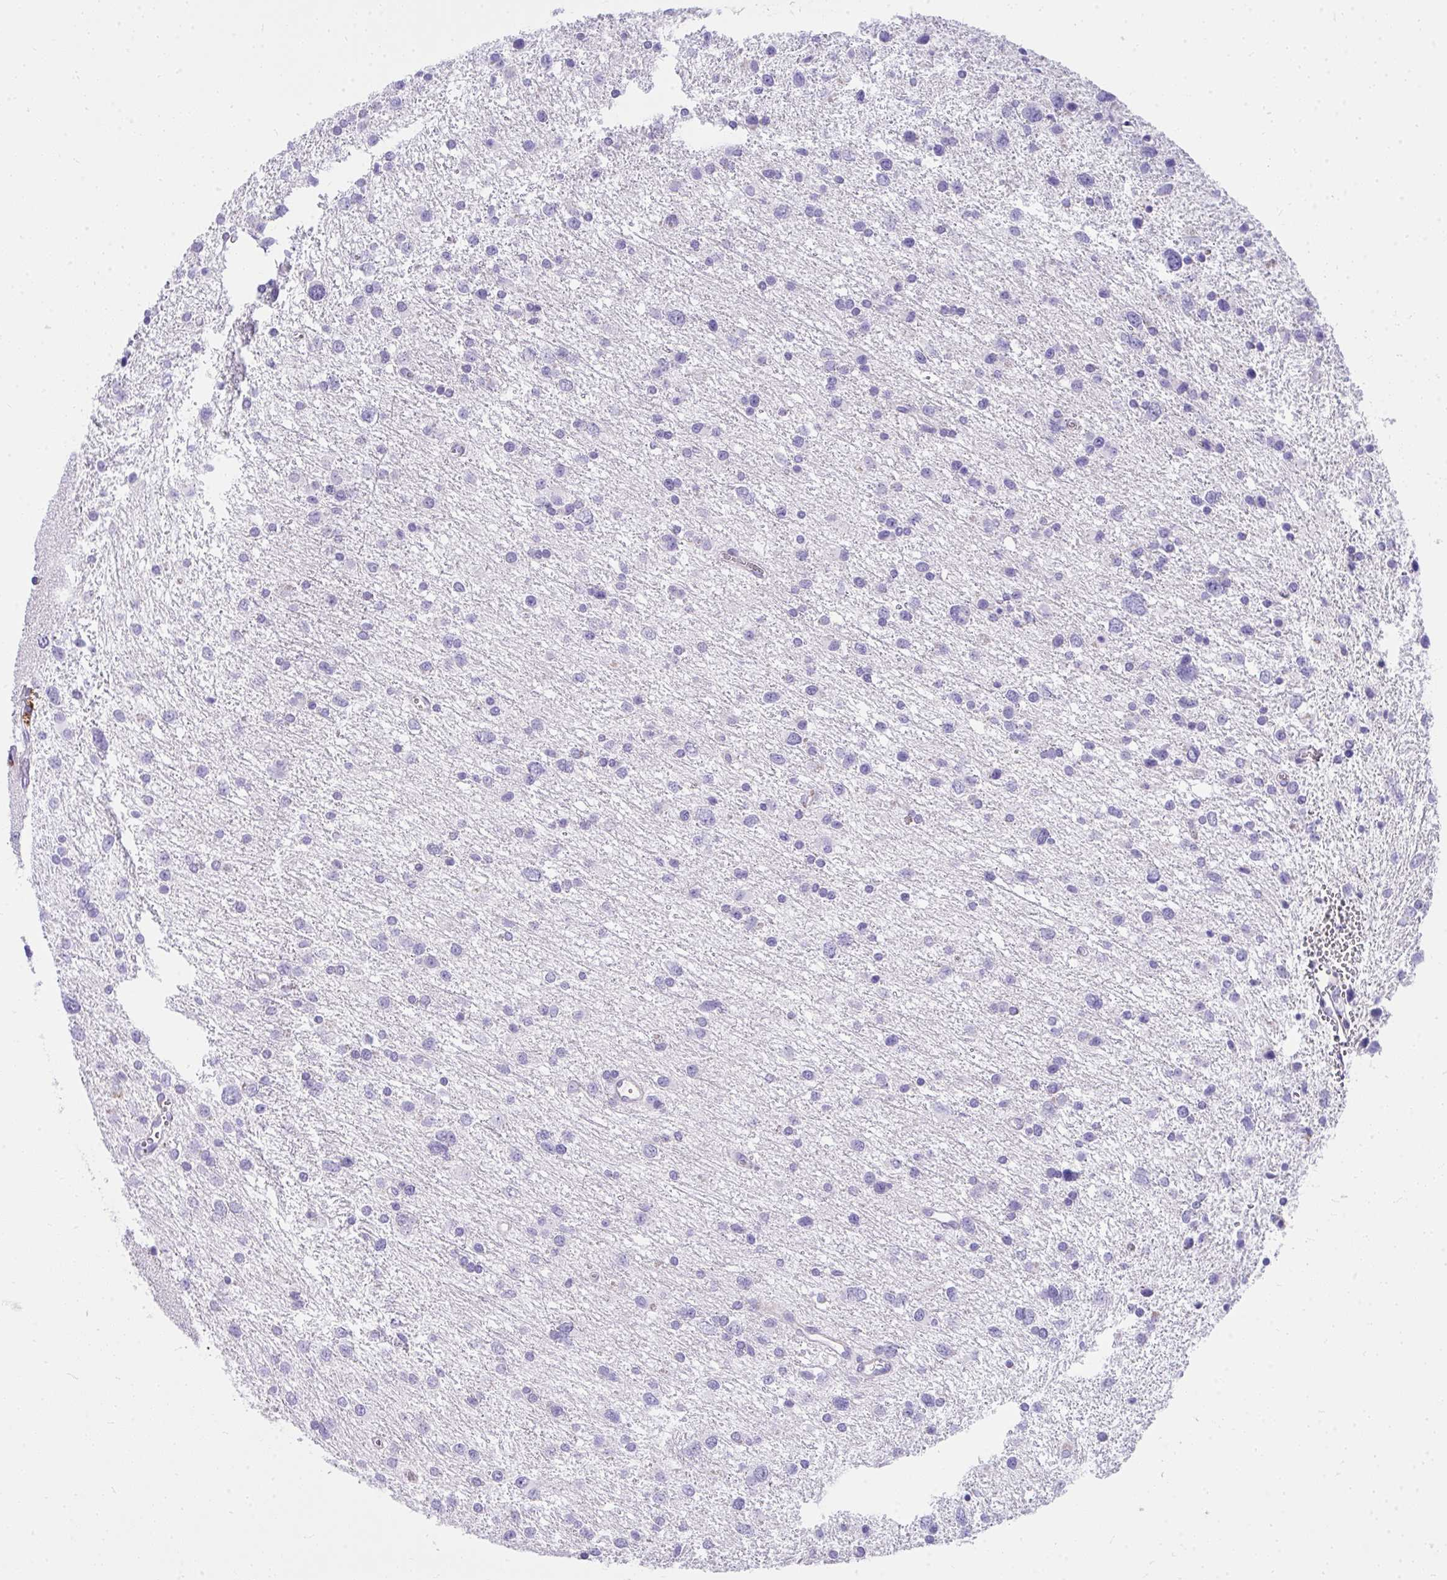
{"staining": {"intensity": "negative", "quantity": "none", "location": "none"}, "tissue": "glioma", "cell_type": "Tumor cells", "image_type": "cancer", "snomed": [{"axis": "morphology", "description": "Glioma, malignant, Low grade"}, {"axis": "topography", "description": "Brain"}], "caption": "This is an IHC histopathology image of malignant glioma (low-grade). There is no expression in tumor cells.", "gene": "LRRC36", "patient": {"sex": "female", "age": 55}}